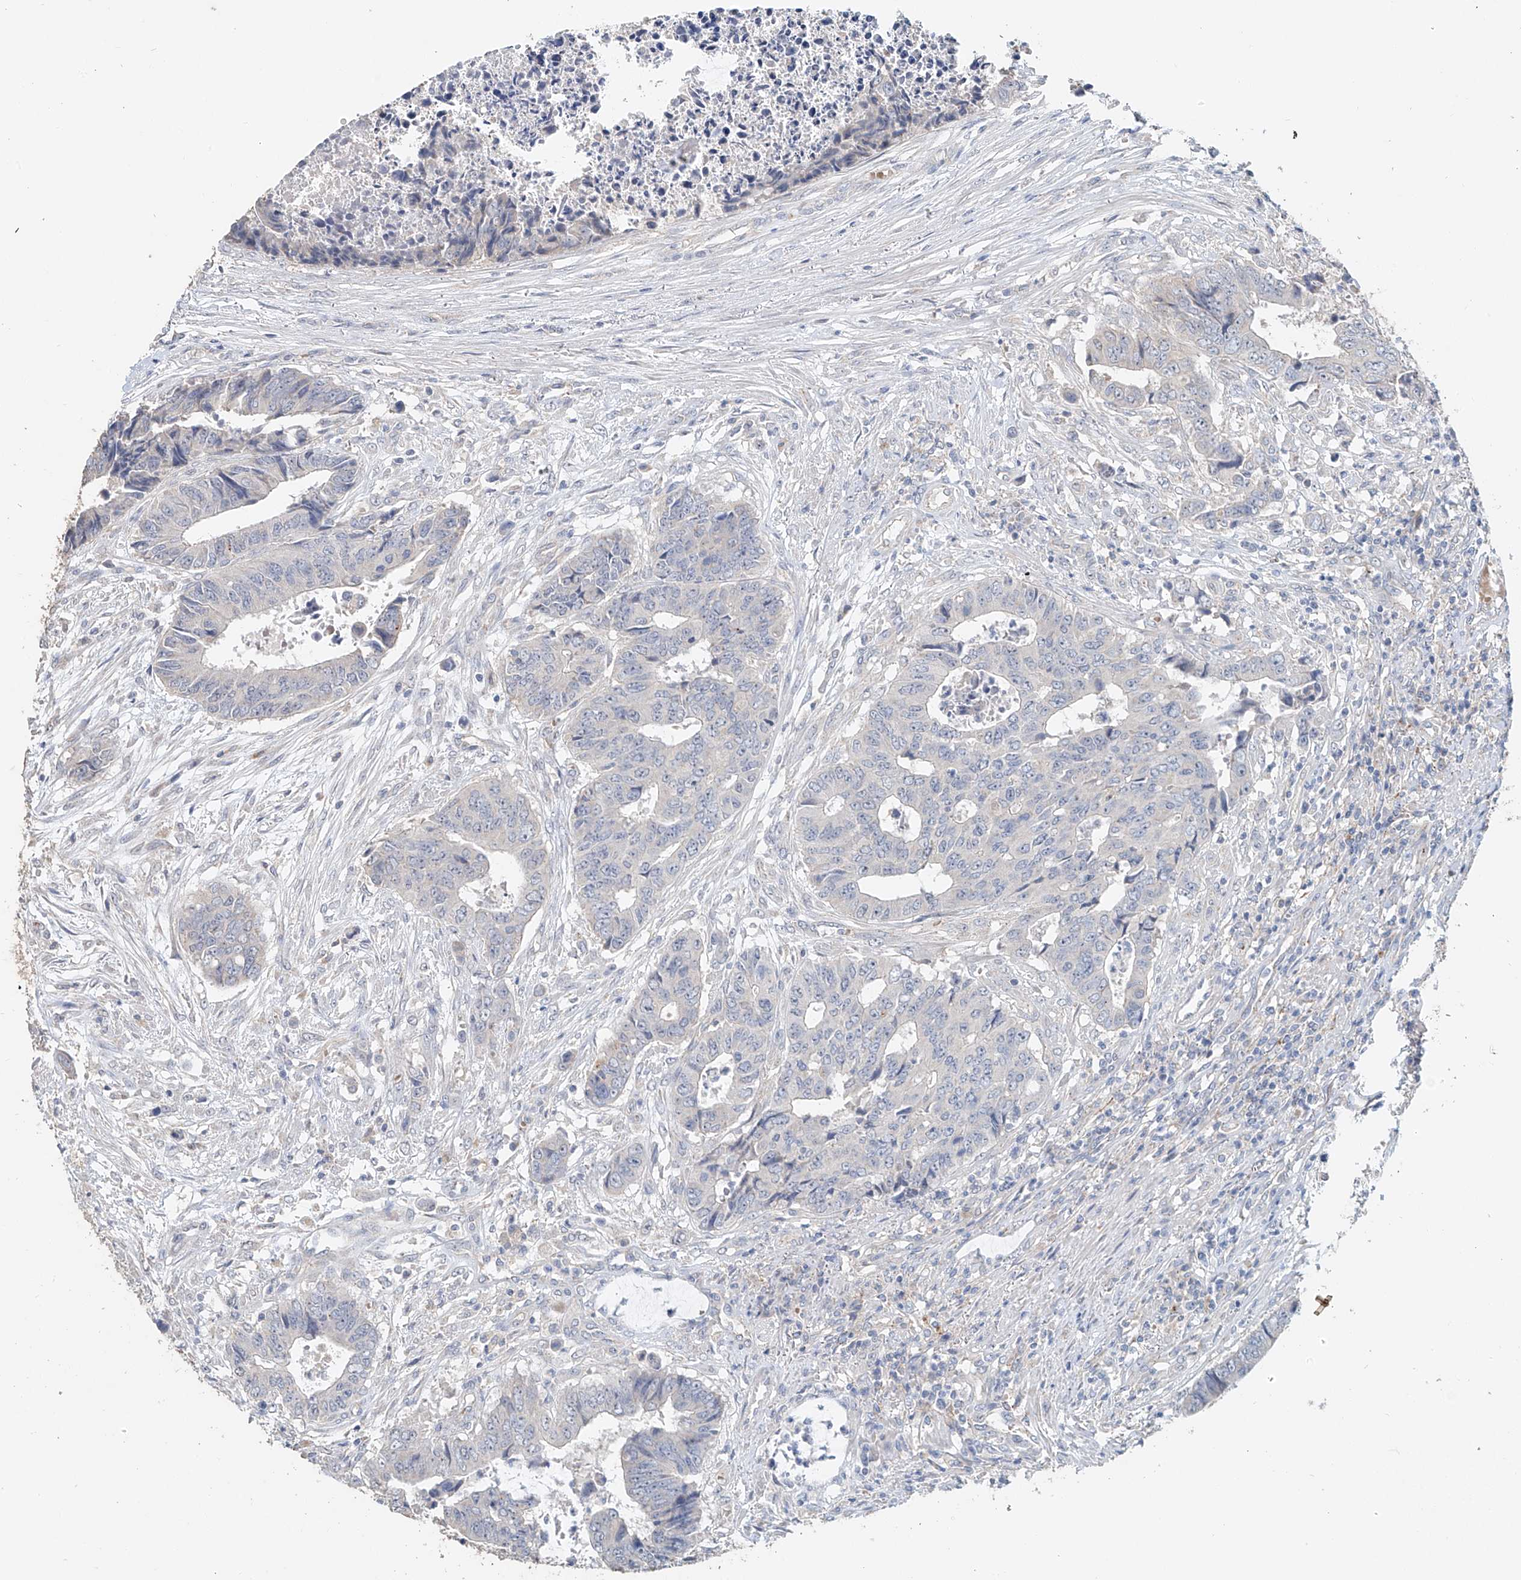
{"staining": {"intensity": "negative", "quantity": "none", "location": "none"}, "tissue": "colorectal cancer", "cell_type": "Tumor cells", "image_type": "cancer", "snomed": [{"axis": "morphology", "description": "Adenocarcinoma, NOS"}, {"axis": "topography", "description": "Rectum"}], "caption": "Tumor cells are negative for protein expression in human colorectal cancer (adenocarcinoma).", "gene": "TRIM47", "patient": {"sex": "male", "age": 84}}